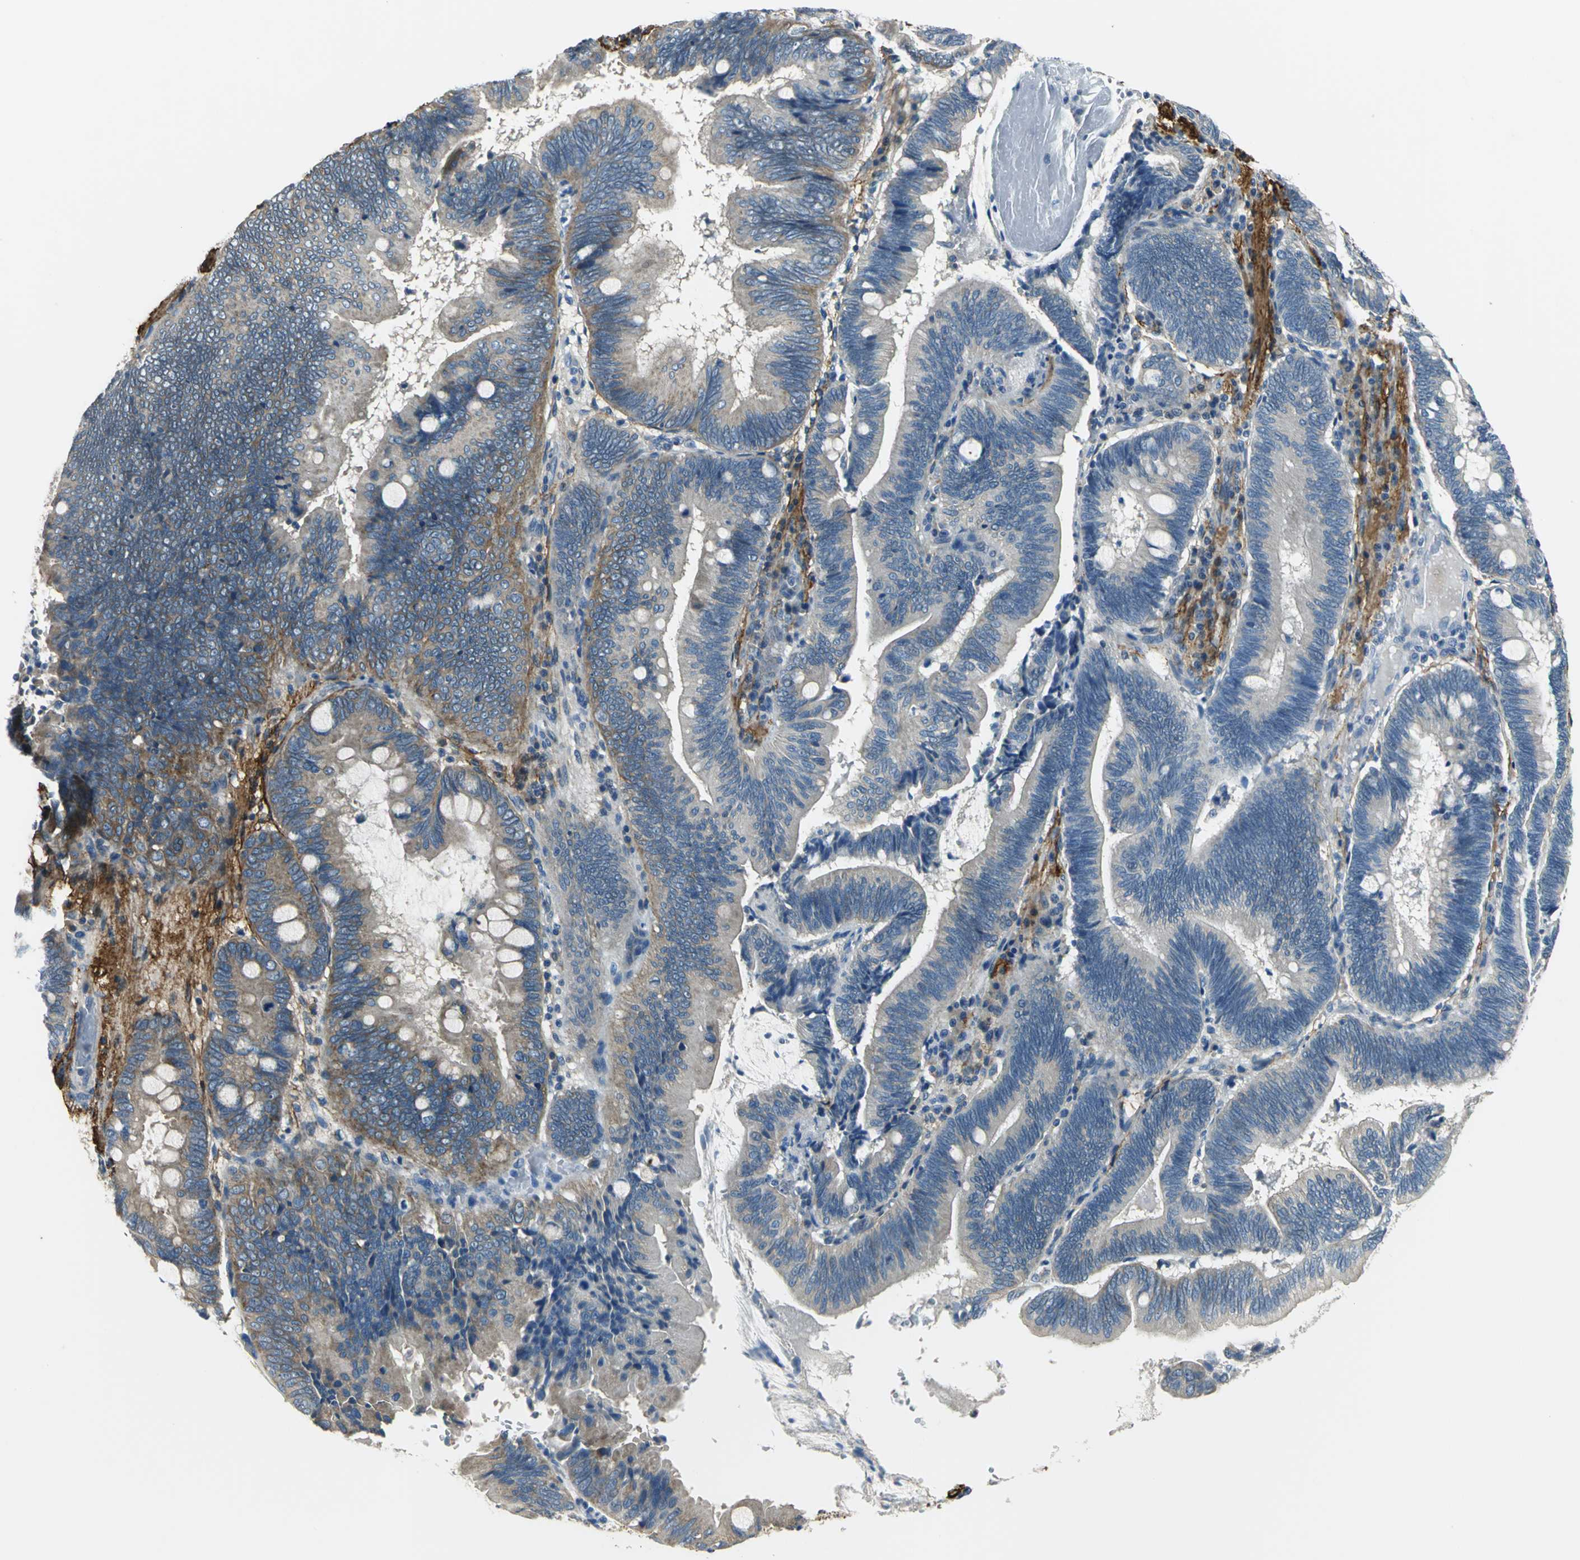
{"staining": {"intensity": "moderate", "quantity": "25%-75%", "location": "cytoplasmic/membranous"}, "tissue": "pancreatic cancer", "cell_type": "Tumor cells", "image_type": "cancer", "snomed": [{"axis": "morphology", "description": "Adenocarcinoma, NOS"}, {"axis": "topography", "description": "Pancreas"}], "caption": "Immunohistochemical staining of human pancreatic adenocarcinoma demonstrates medium levels of moderate cytoplasmic/membranous expression in approximately 25%-75% of tumor cells. The protein is shown in brown color, while the nuclei are stained blue.", "gene": "SLC16A7", "patient": {"sex": "male", "age": 82}}